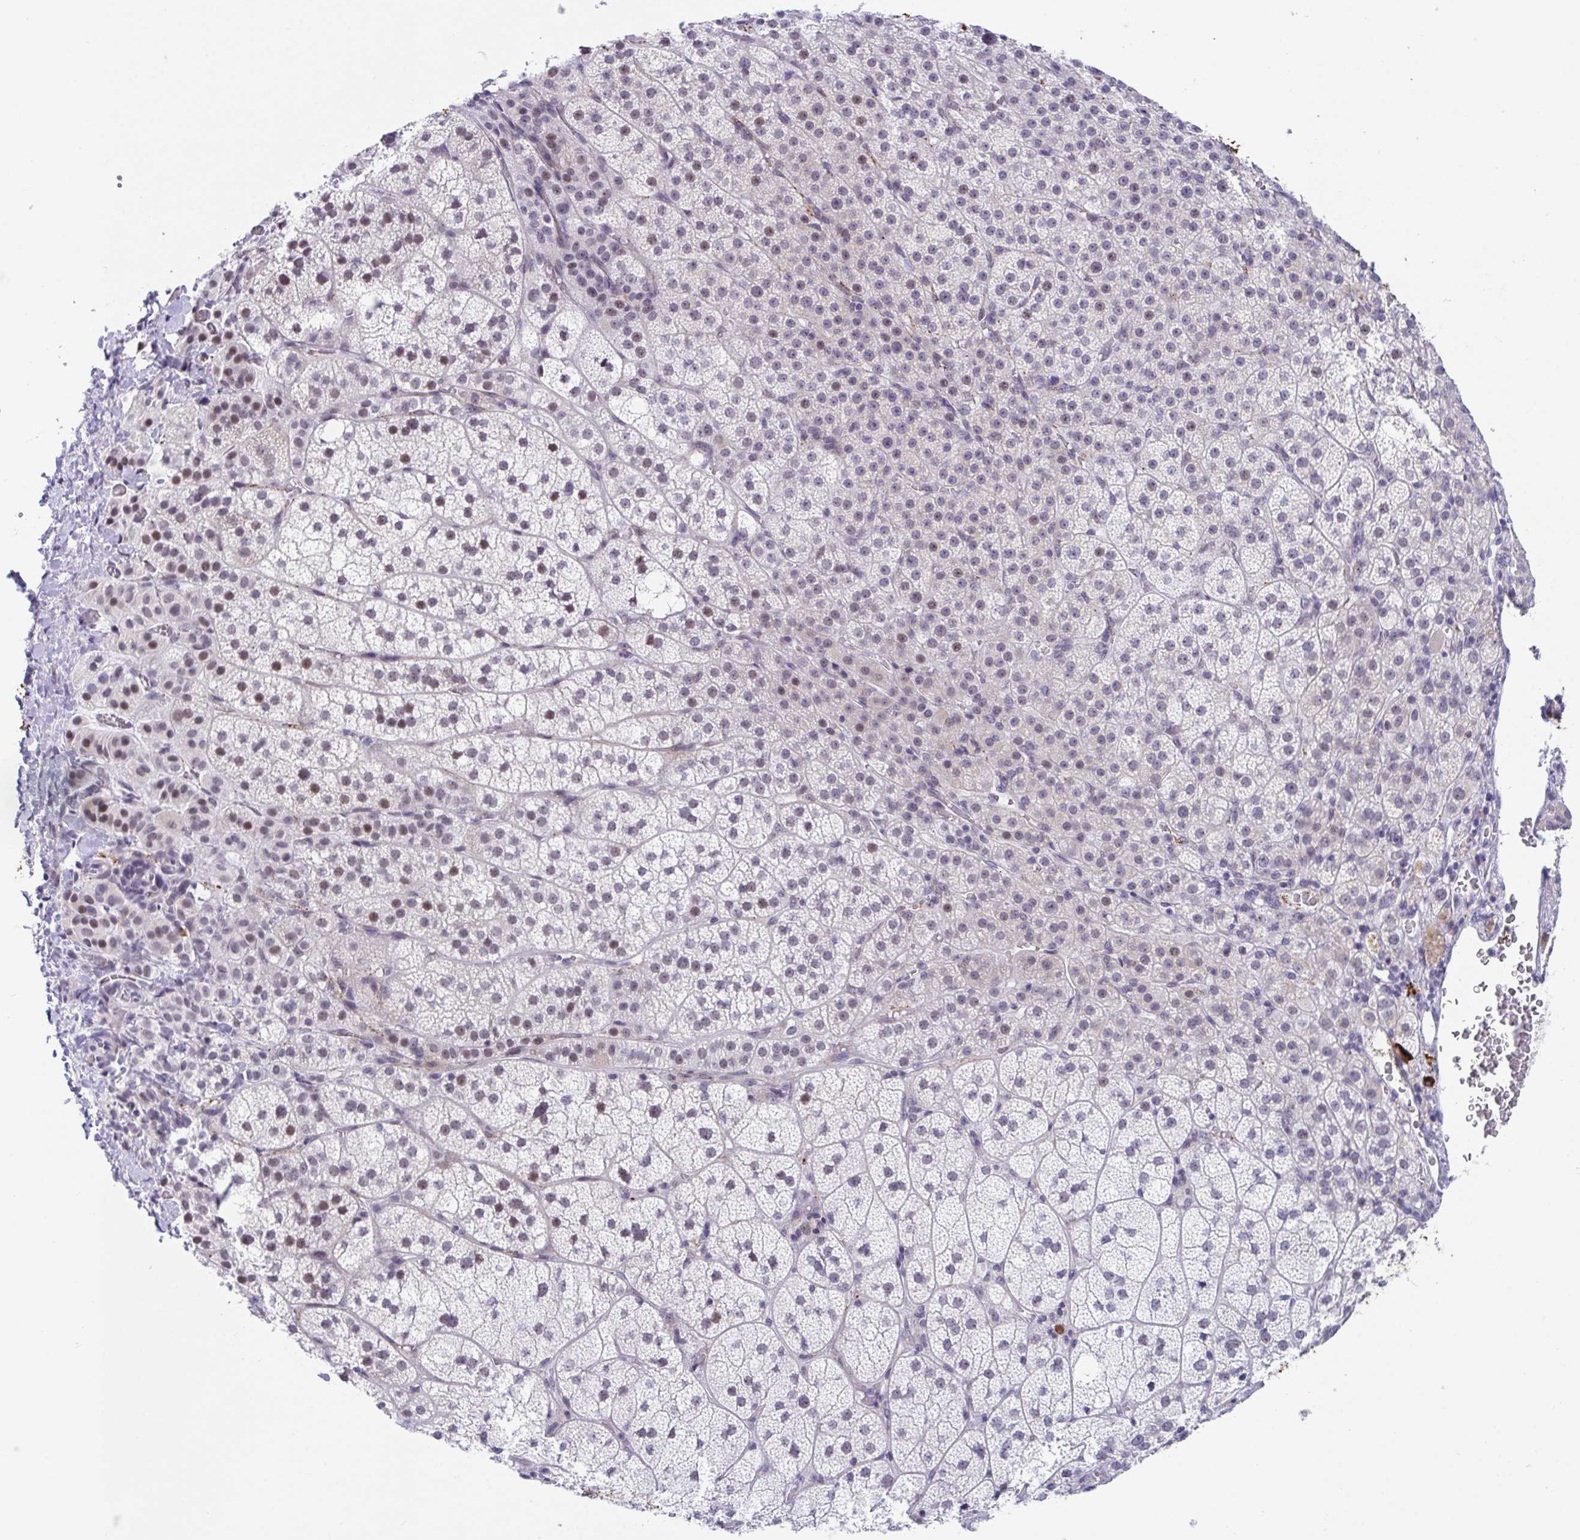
{"staining": {"intensity": "moderate", "quantity": "<25%", "location": "nuclear"}, "tissue": "adrenal gland", "cell_type": "Glandular cells", "image_type": "normal", "snomed": [{"axis": "morphology", "description": "Normal tissue, NOS"}, {"axis": "topography", "description": "Adrenal gland"}], "caption": "Benign adrenal gland reveals moderate nuclear expression in about <25% of glandular cells (DAB IHC, brown staining for protein, blue staining for nuclei)..", "gene": "WDR72", "patient": {"sex": "female", "age": 60}}